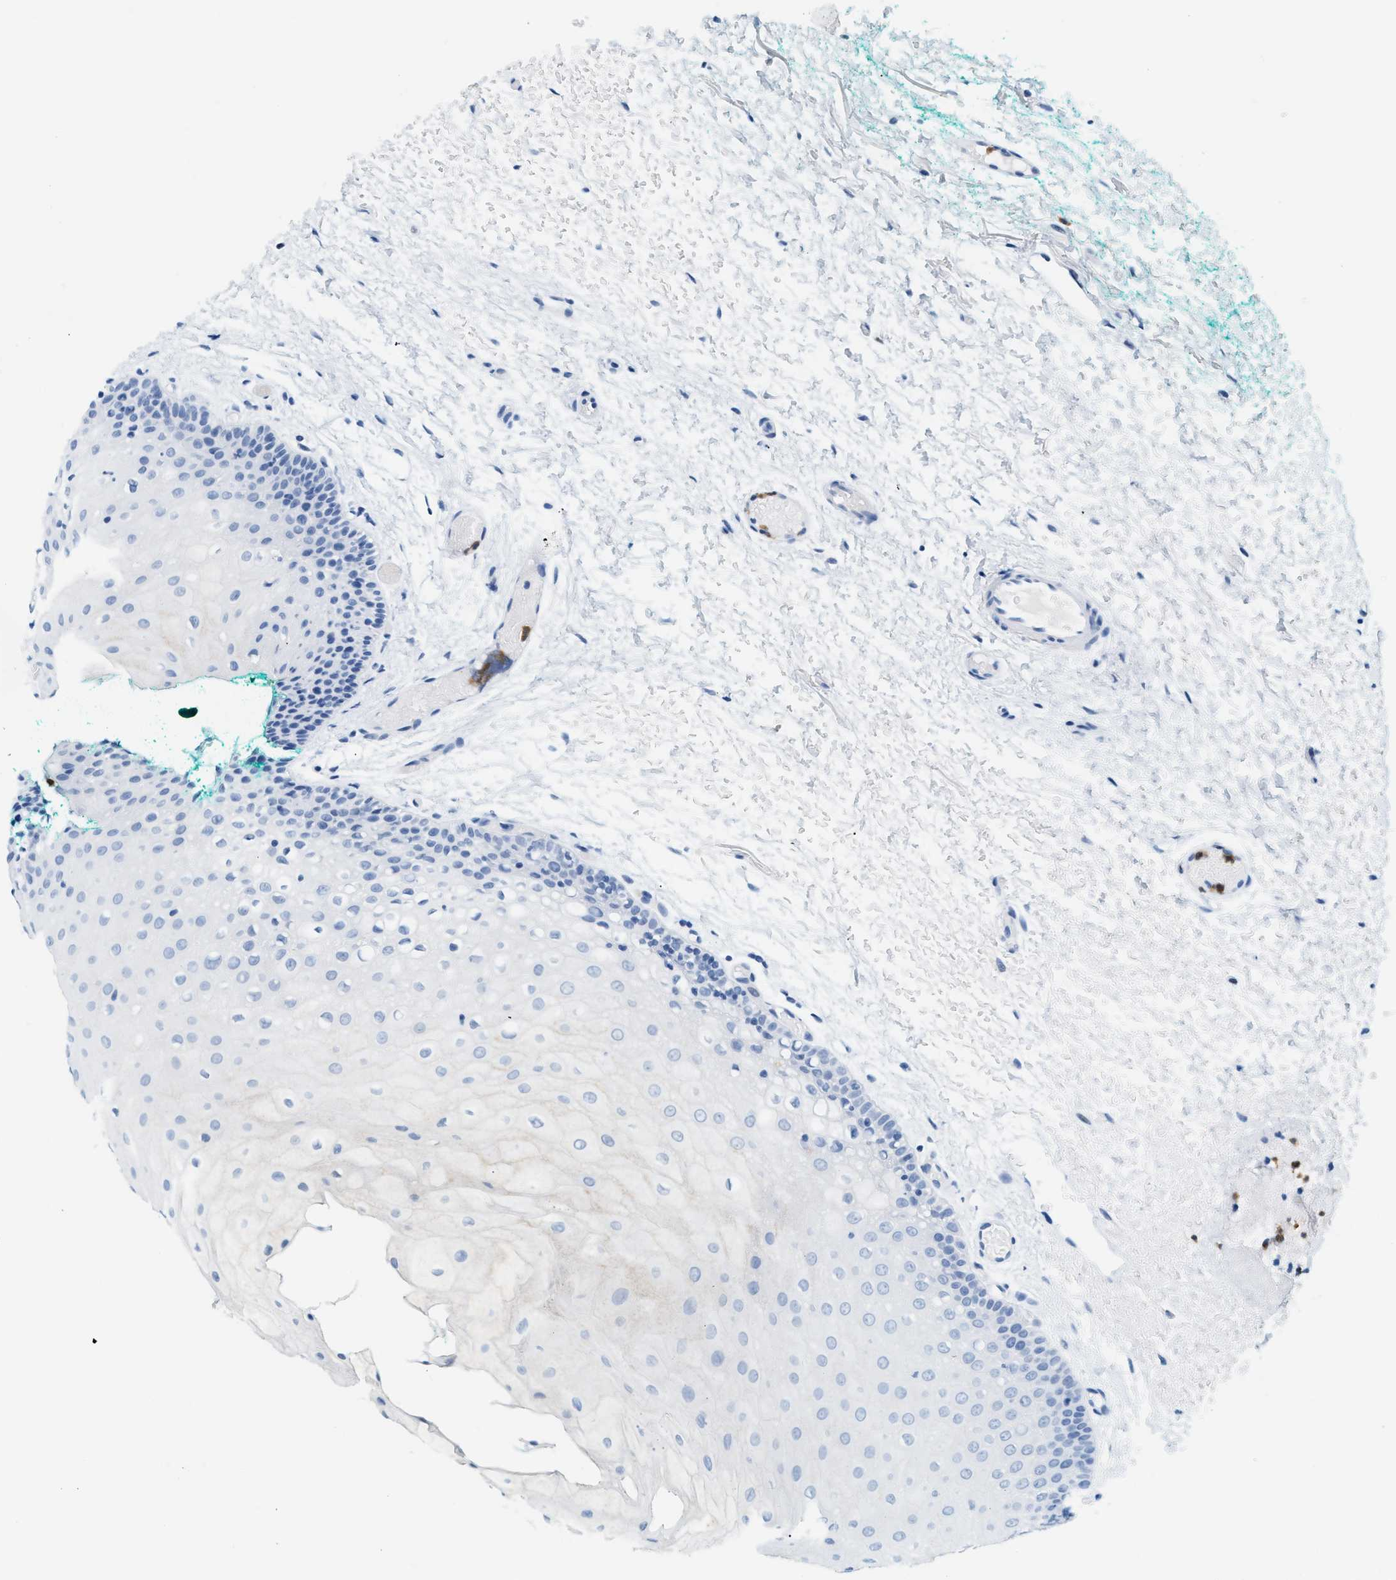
{"staining": {"intensity": "negative", "quantity": "none", "location": "none"}, "tissue": "oral mucosa", "cell_type": "Squamous epithelial cells", "image_type": "normal", "snomed": [{"axis": "morphology", "description": "Normal tissue, NOS"}, {"axis": "morphology", "description": "Squamous cell carcinoma, NOS"}, {"axis": "topography", "description": "Oral tissue"}, {"axis": "topography", "description": "Salivary gland"}, {"axis": "topography", "description": "Head-Neck"}], "caption": "The photomicrograph reveals no significant positivity in squamous epithelial cells of oral mucosa. (Brightfield microscopy of DAB IHC at high magnification).", "gene": "LCN2", "patient": {"sex": "female", "age": 62}}